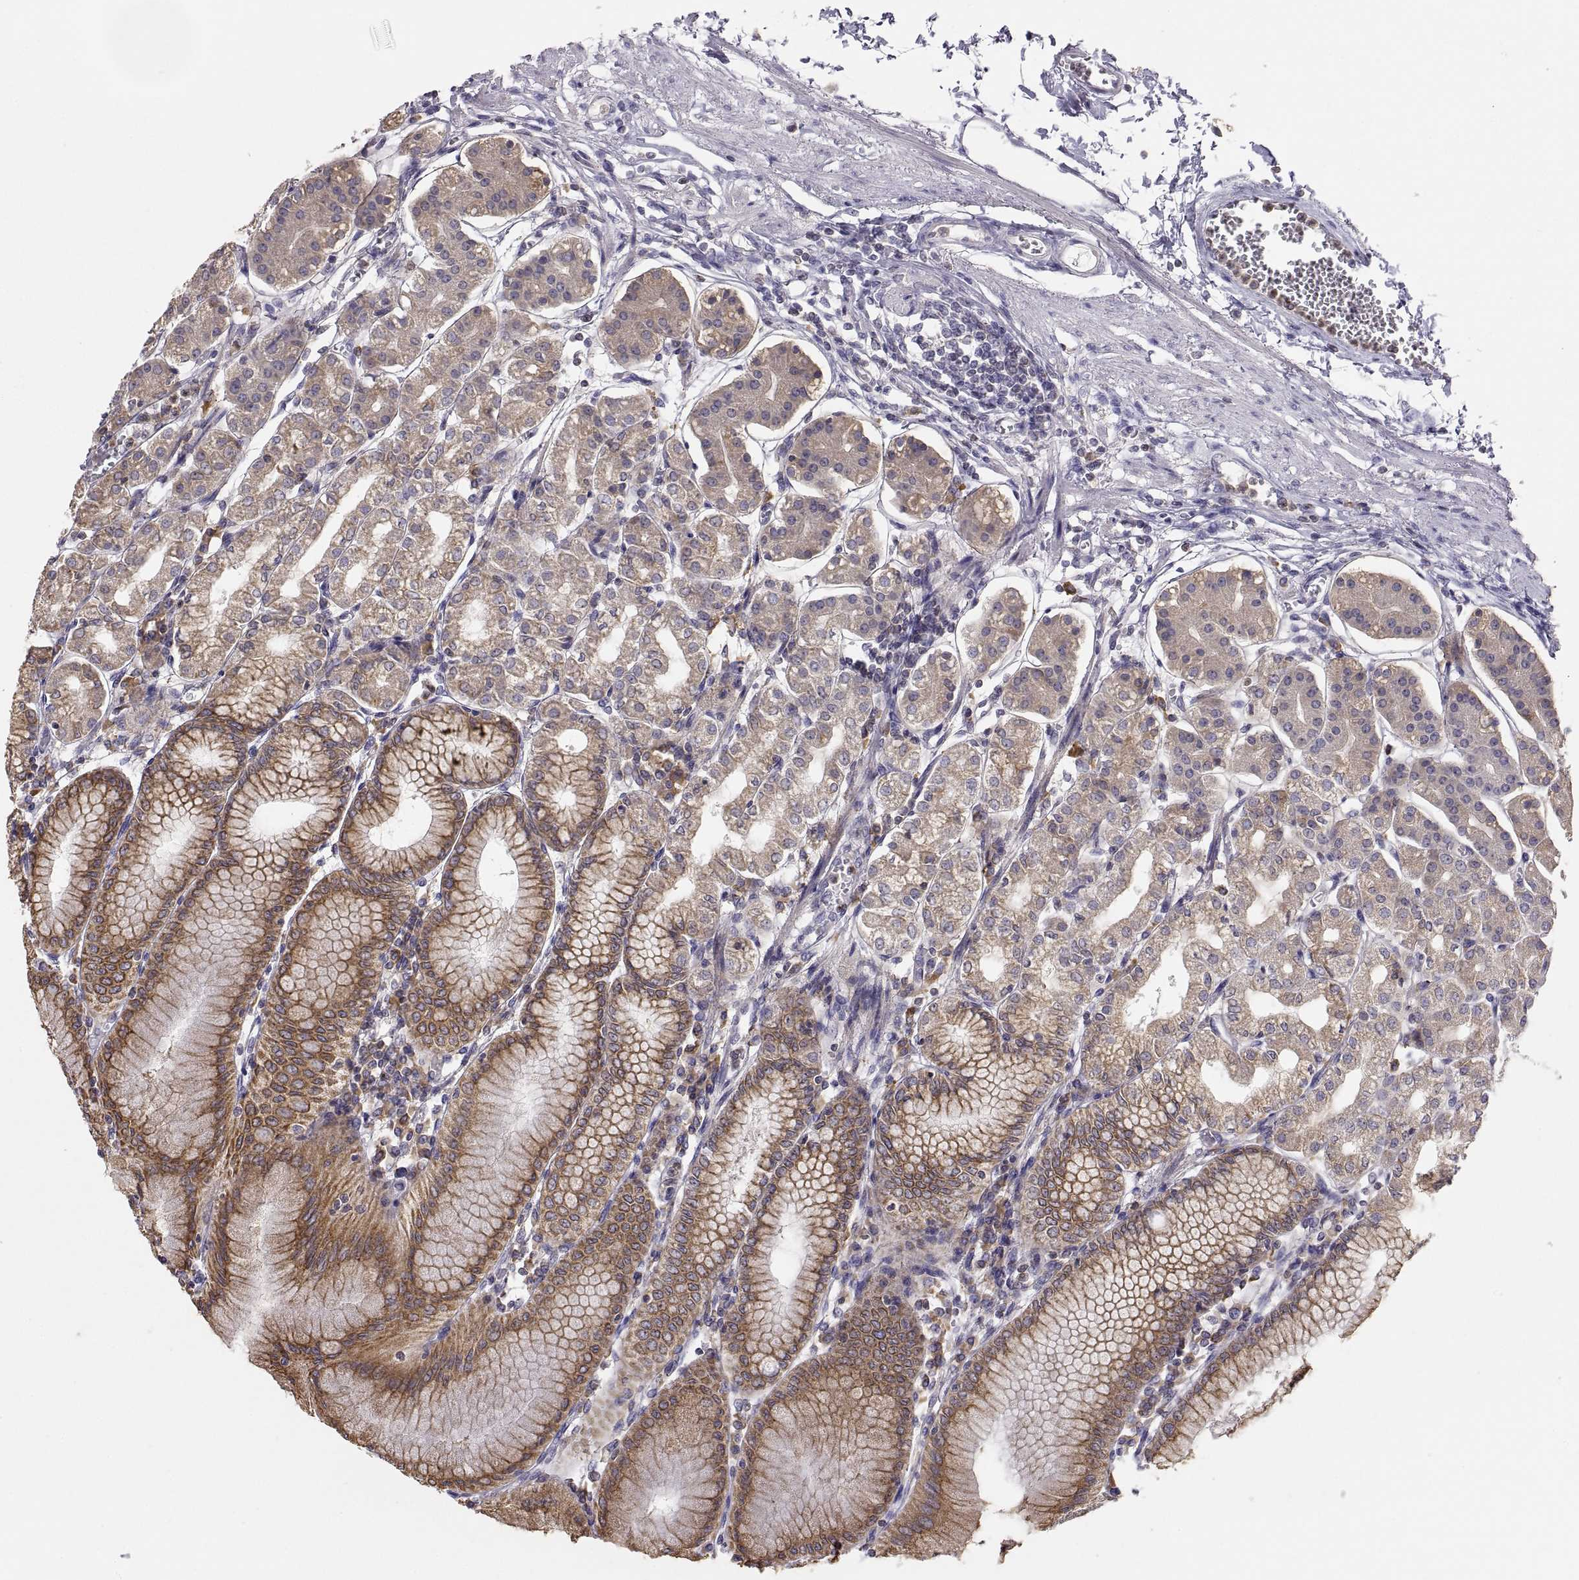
{"staining": {"intensity": "strong", "quantity": "25%-75%", "location": "cytoplasmic/membranous"}, "tissue": "stomach", "cell_type": "Glandular cells", "image_type": "normal", "snomed": [{"axis": "morphology", "description": "Normal tissue, NOS"}, {"axis": "topography", "description": "Skeletal muscle"}, {"axis": "topography", "description": "Stomach"}], "caption": "A photomicrograph showing strong cytoplasmic/membranous staining in approximately 25%-75% of glandular cells in benign stomach, as visualized by brown immunohistochemical staining.", "gene": "ERO1A", "patient": {"sex": "female", "age": 57}}